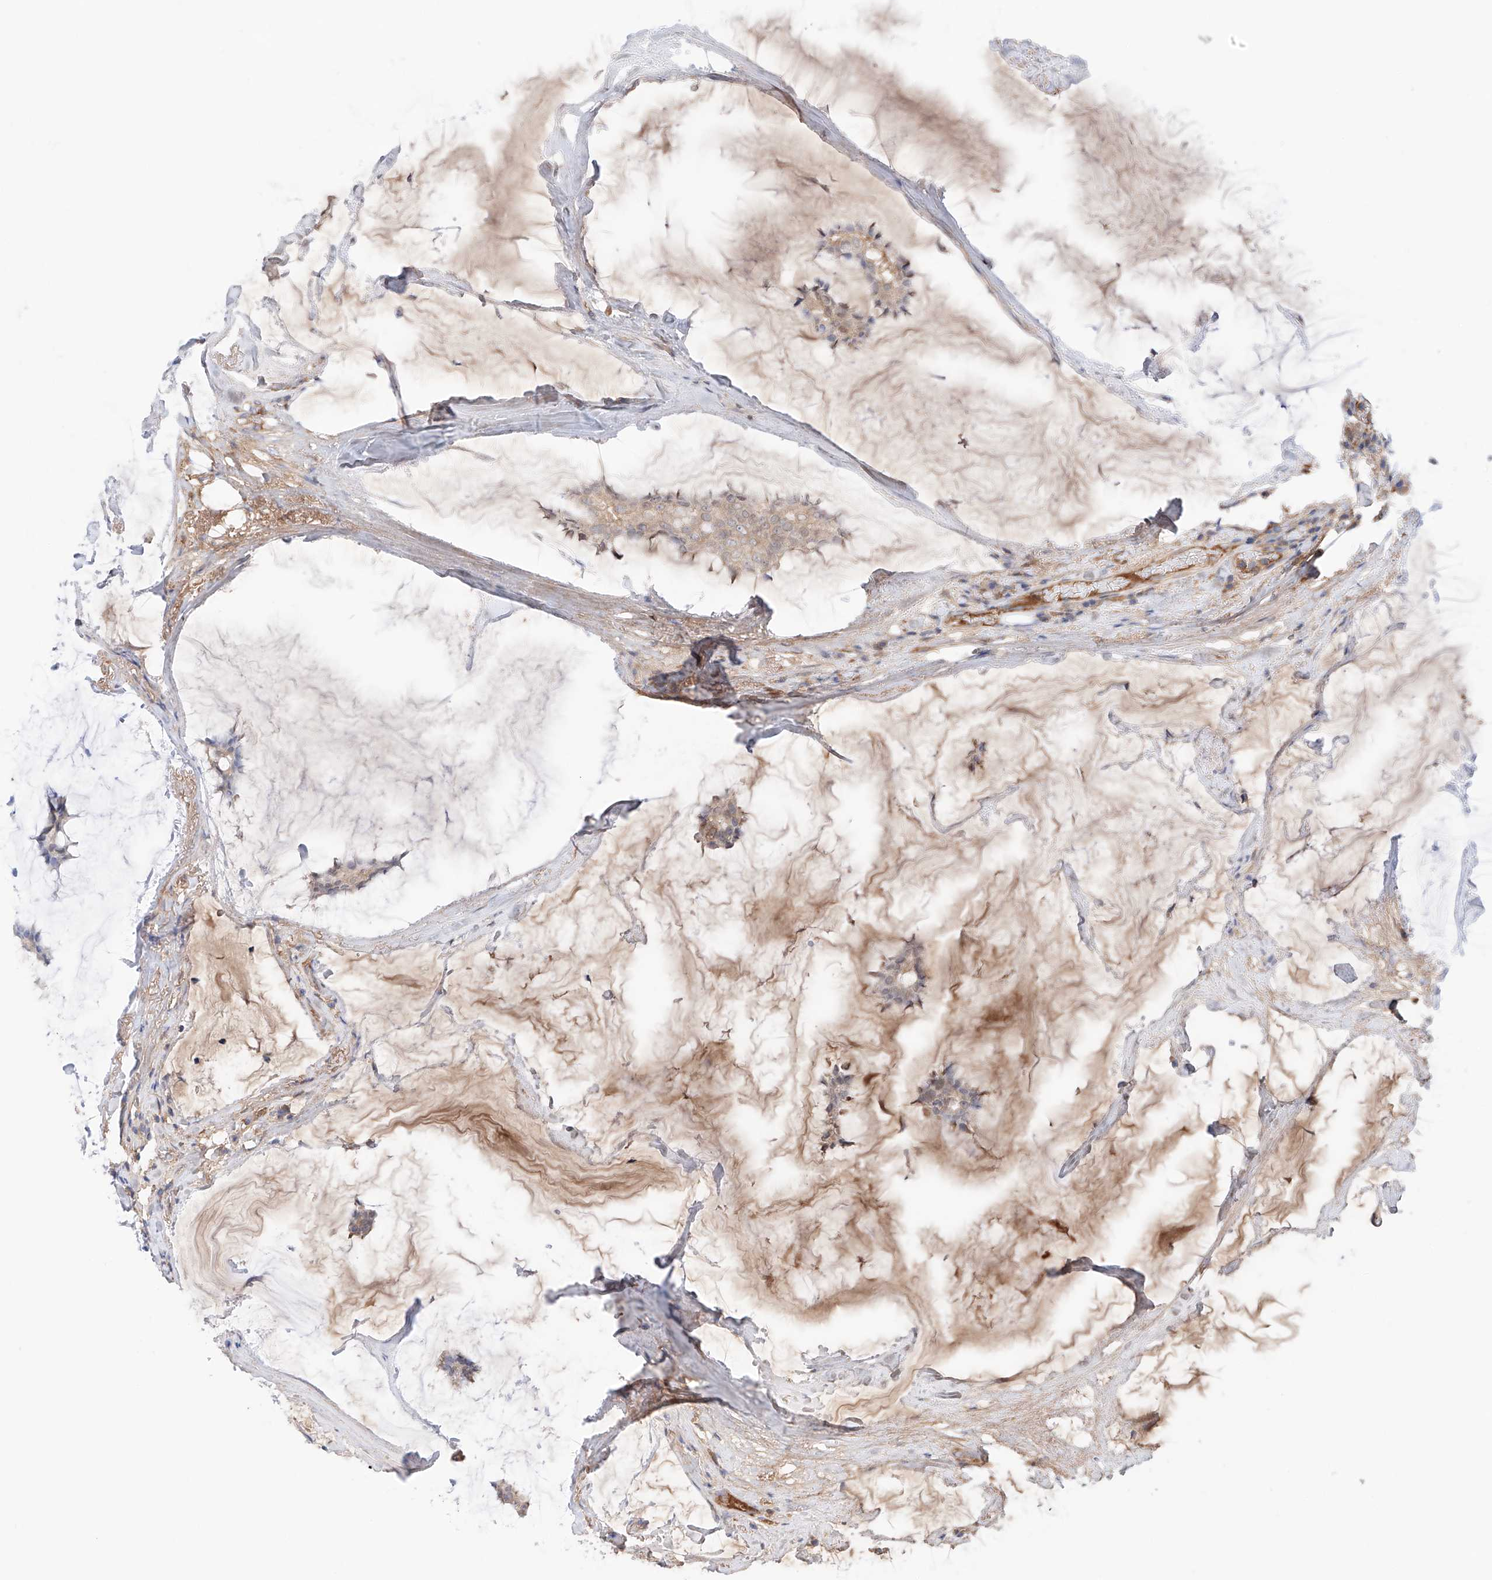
{"staining": {"intensity": "weak", "quantity": ">75%", "location": "cytoplasmic/membranous"}, "tissue": "breast cancer", "cell_type": "Tumor cells", "image_type": "cancer", "snomed": [{"axis": "morphology", "description": "Duct carcinoma"}, {"axis": "topography", "description": "Breast"}], "caption": "Immunohistochemical staining of human infiltrating ductal carcinoma (breast) displays low levels of weak cytoplasmic/membranous staining in about >75% of tumor cells.", "gene": "PGGT1B", "patient": {"sex": "female", "age": 93}}